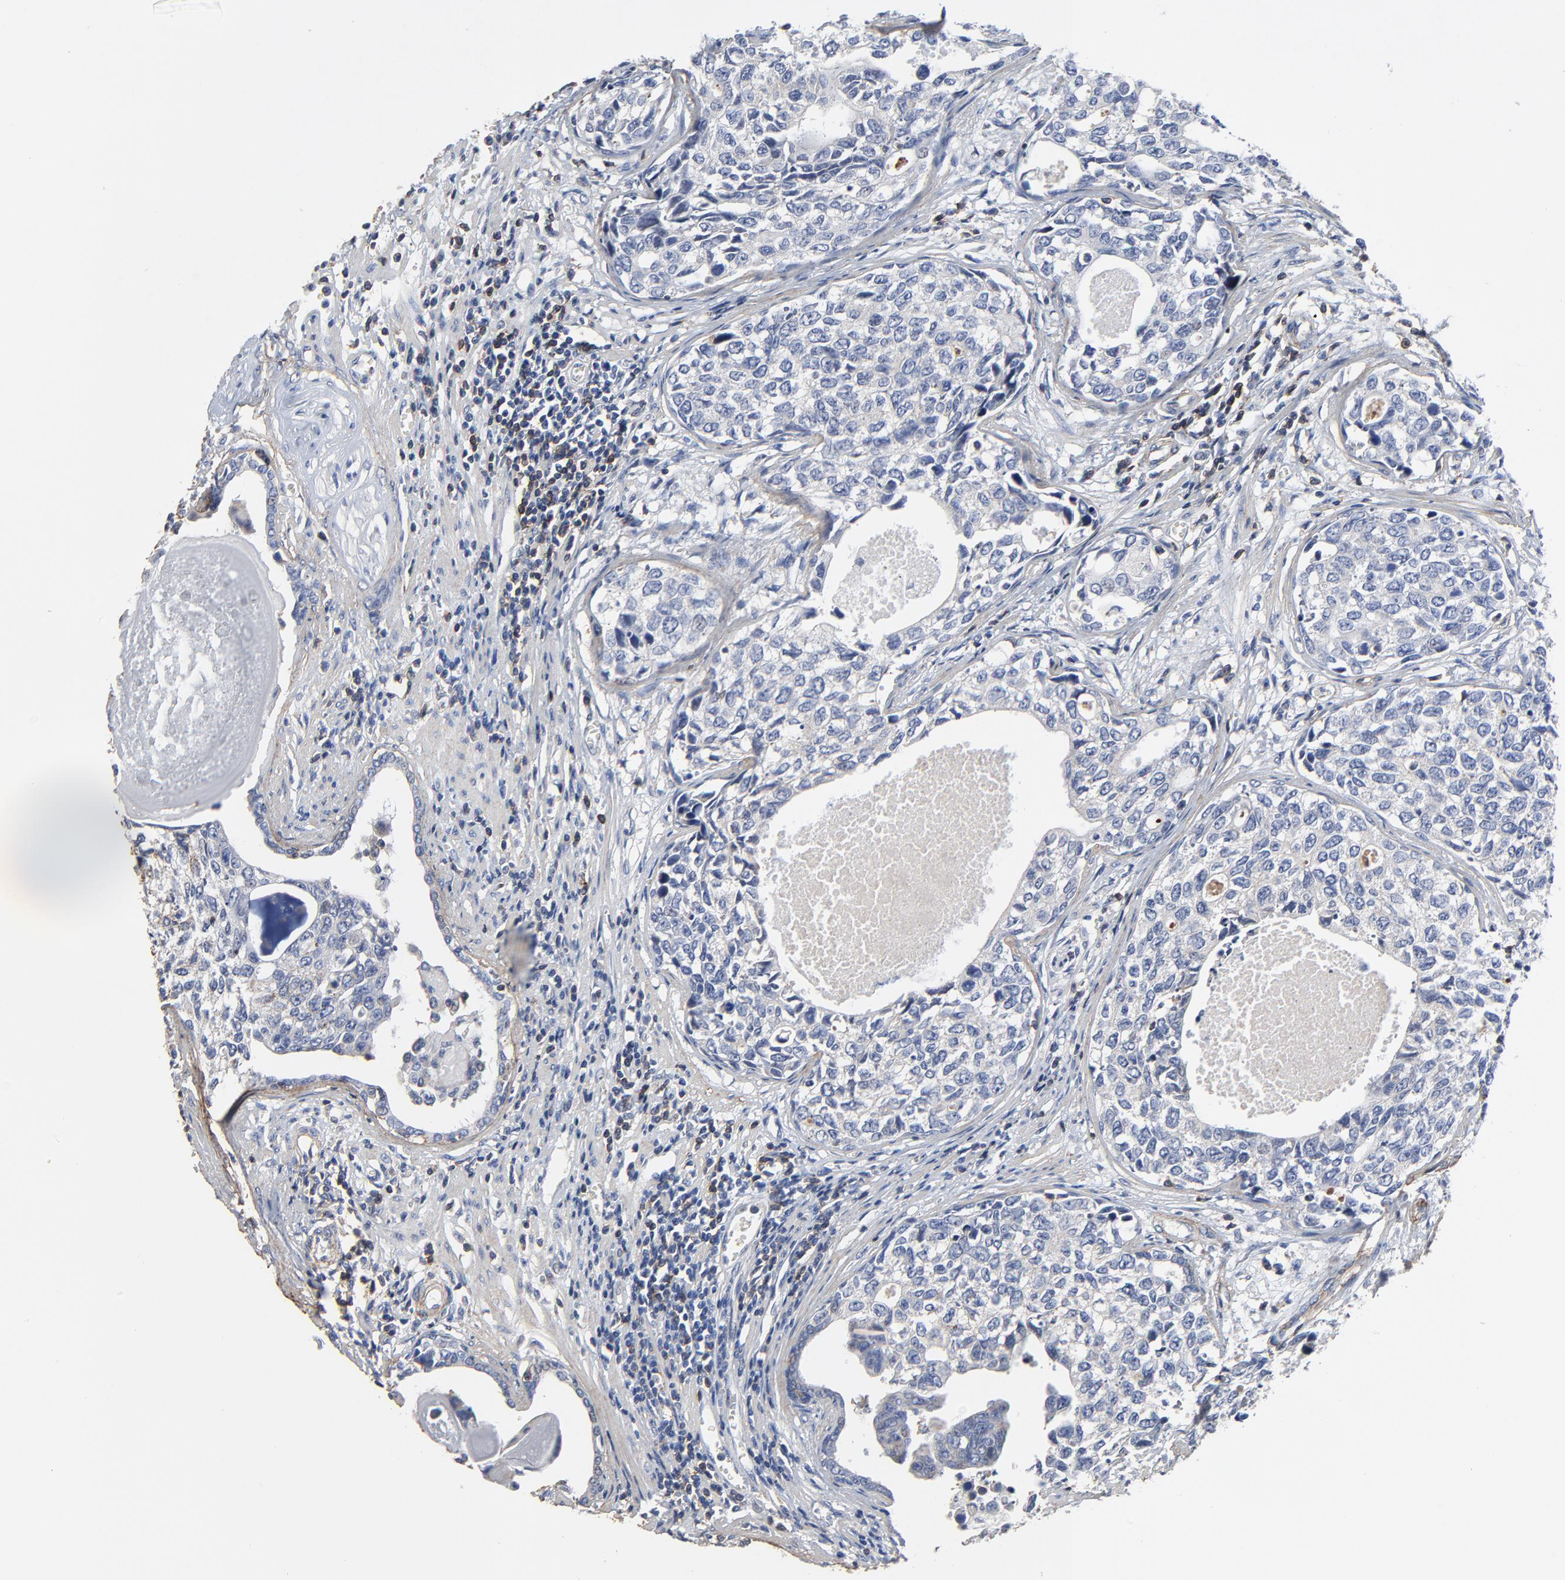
{"staining": {"intensity": "negative", "quantity": "none", "location": "none"}, "tissue": "urothelial cancer", "cell_type": "Tumor cells", "image_type": "cancer", "snomed": [{"axis": "morphology", "description": "Urothelial carcinoma, High grade"}, {"axis": "topography", "description": "Urinary bladder"}], "caption": "The image shows no staining of tumor cells in urothelial carcinoma (high-grade).", "gene": "SKAP1", "patient": {"sex": "male", "age": 81}}